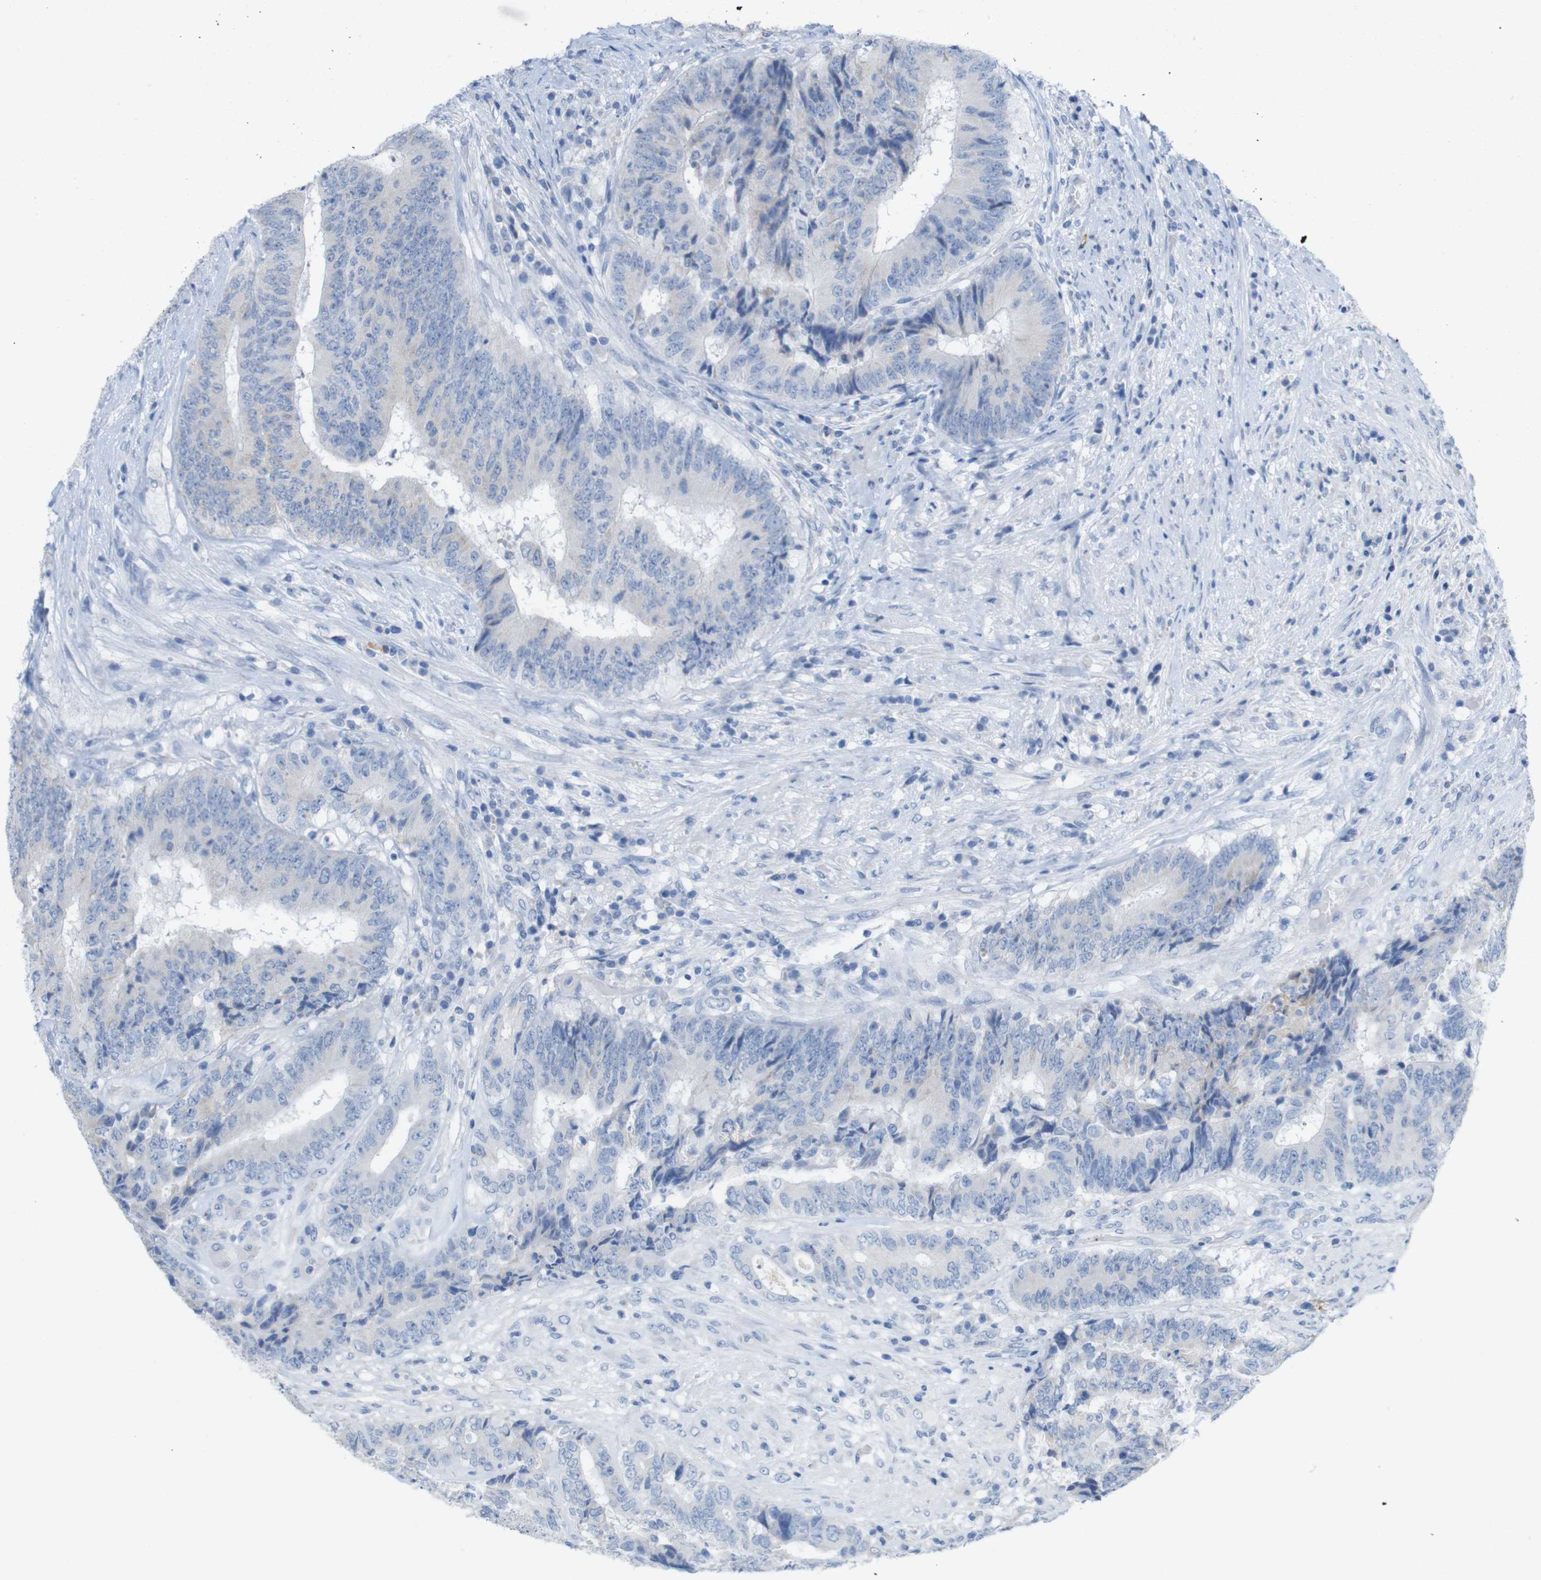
{"staining": {"intensity": "negative", "quantity": "none", "location": "none"}, "tissue": "colorectal cancer", "cell_type": "Tumor cells", "image_type": "cancer", "snomed": [{"axis": "morphology", "description": "Adenocarcinoma, NOS"}, {"axis": "topography", "description": "Rectum"}], "caption": "IHC micrograph of human adenocarcinoma (colorectal) stained for a protein (brown), which demonstrates no positivity in tumor cells.", "gene": "LAG3", "patient": {"sex": "male", "age": 72}}